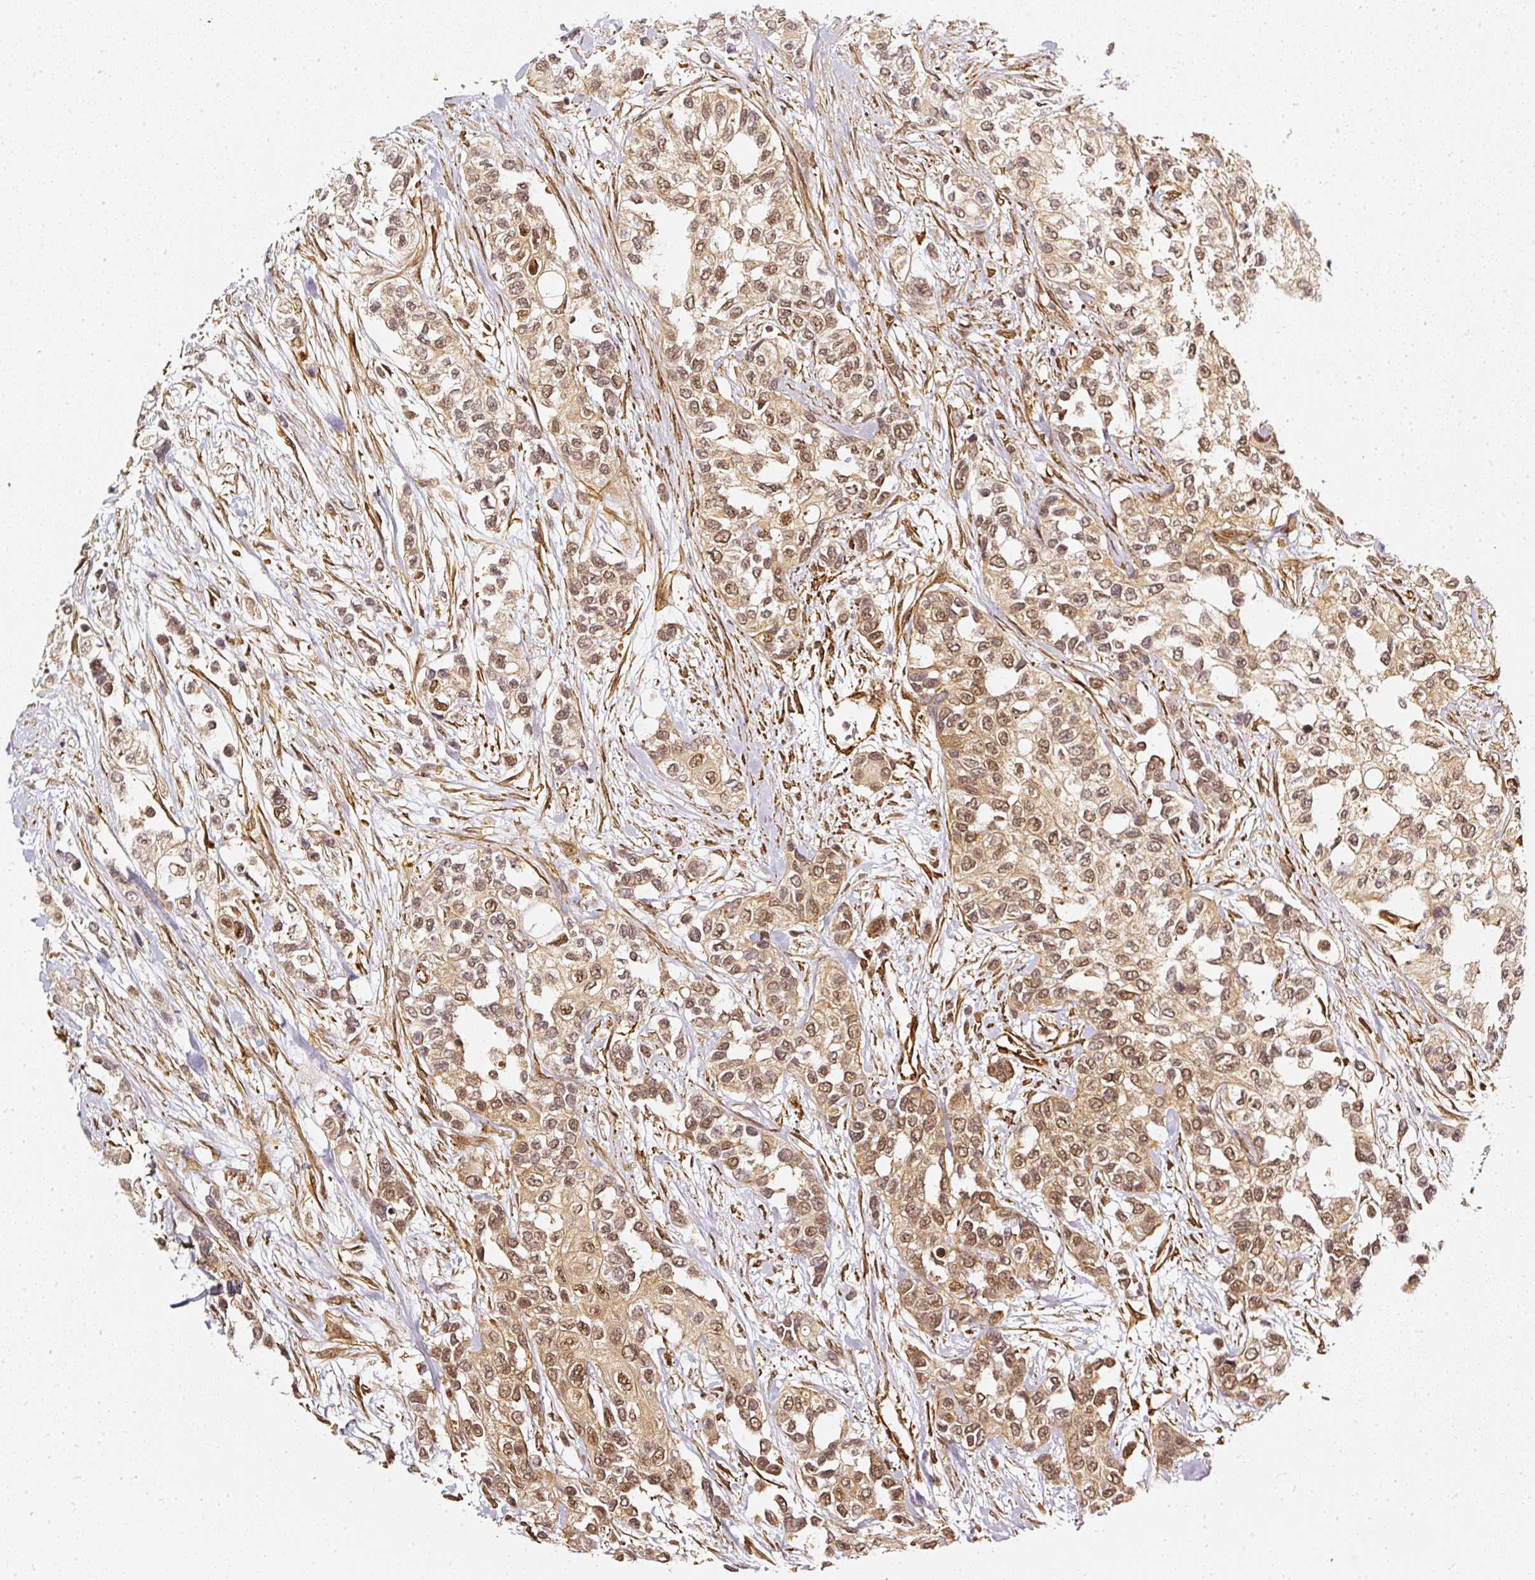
{"staining": {"intensity": "moderate", "quantity": ">75%", "location": "cytoplasmic/membranous,nuclear"}, "tissue": "urothelial cancer", "cell_type": "Tumor cells", "image_type": "cancer", "snomed": [{"axis": "morphology", "description": "Normal tissue, NOS"}, {"axis": "morphology", "description": "Urothelial carcinoma, High grade"}, {"axis": "topography", "description": "Vascular tissue"}, {"axis": "topography", "description": "Urinary bladder"}], "caption": "This photomicrograph displays urothelial carcinoma (high-grade) stained with IHC to label a protein in brown. The cytoplasmic/membranous and nuclear of tumor cells show moderate positivity for the protein. Nuclei are counter-stained blue.", "gene": "PSMD1", "patient": {"sex": "female", "age": 56}}